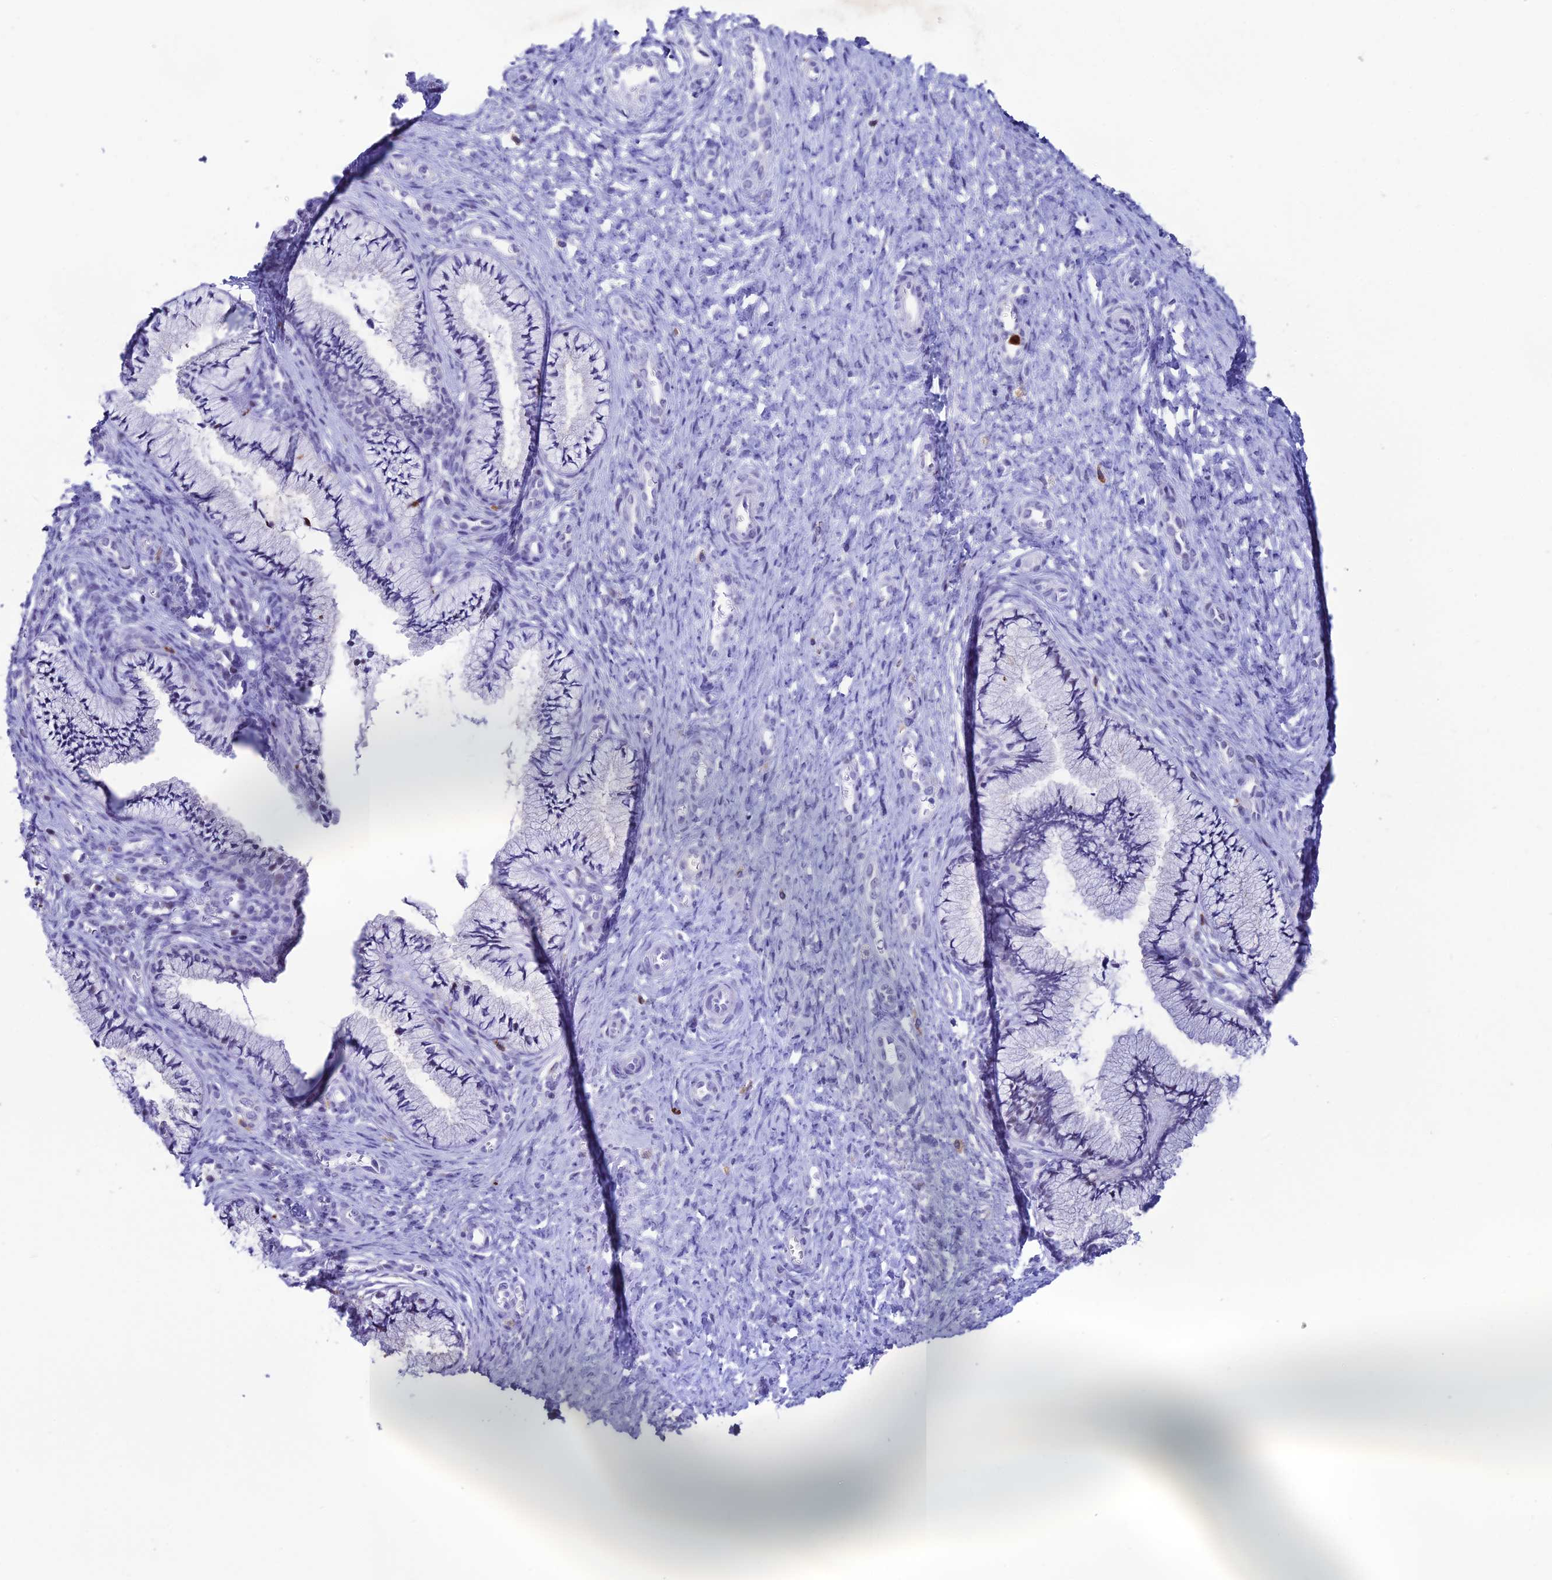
{"staining": {"intensity": "negative", "quantity": "none", "location": "none"}, "tissue": "cervix", "cell_type": "Glandular cells", "image_type": "normal", "snomed": [{"axis": "morphology", "description": "Normal tissue, NOS"}, {"axis": "topography", "description": "Cervix"}], "caption": "Cervix stained for a protein using IHC reveals no expression glandular cells.", "gene": "MFSD2B", "patient": {"sex": "female", "age": 36}}